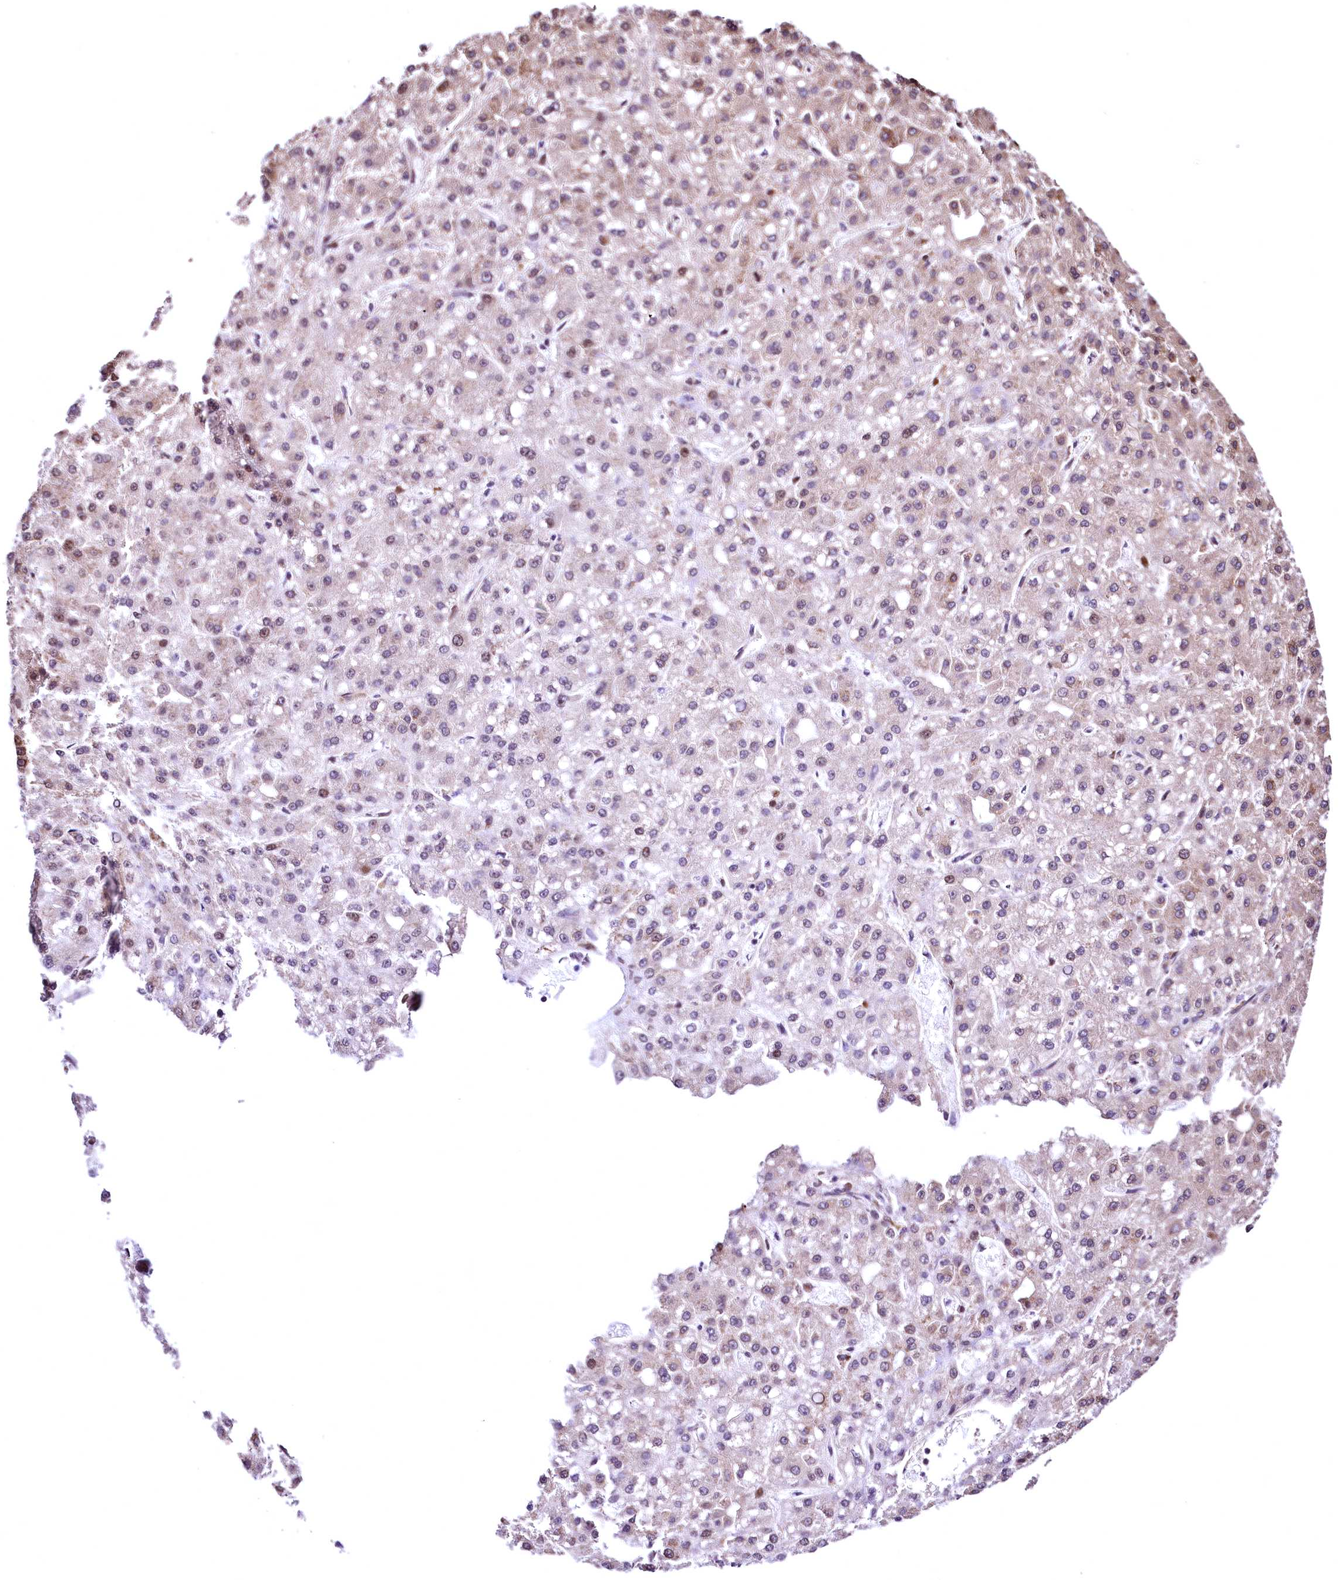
{"staining": {"intensity": "weak", "quantity": "<25%", "location": "cytoplasmic/membranous"}, "tissue": "liver cancer", "cell_type": "Tumor cells", "image_type": "cancer", "snomed": [{"axis": "morphology", "description": "Carcinoma, Hepatocellular, NOS"}, {"axis": "topography", "description": "Liver"}], "caption": "Hepatocellular carcinoma (liver) was stained to show a protein in brown. There is no significant positivity in tumor cells.", "gene": "PDS5B", "patient": {"sex": "male", "age": 67}}